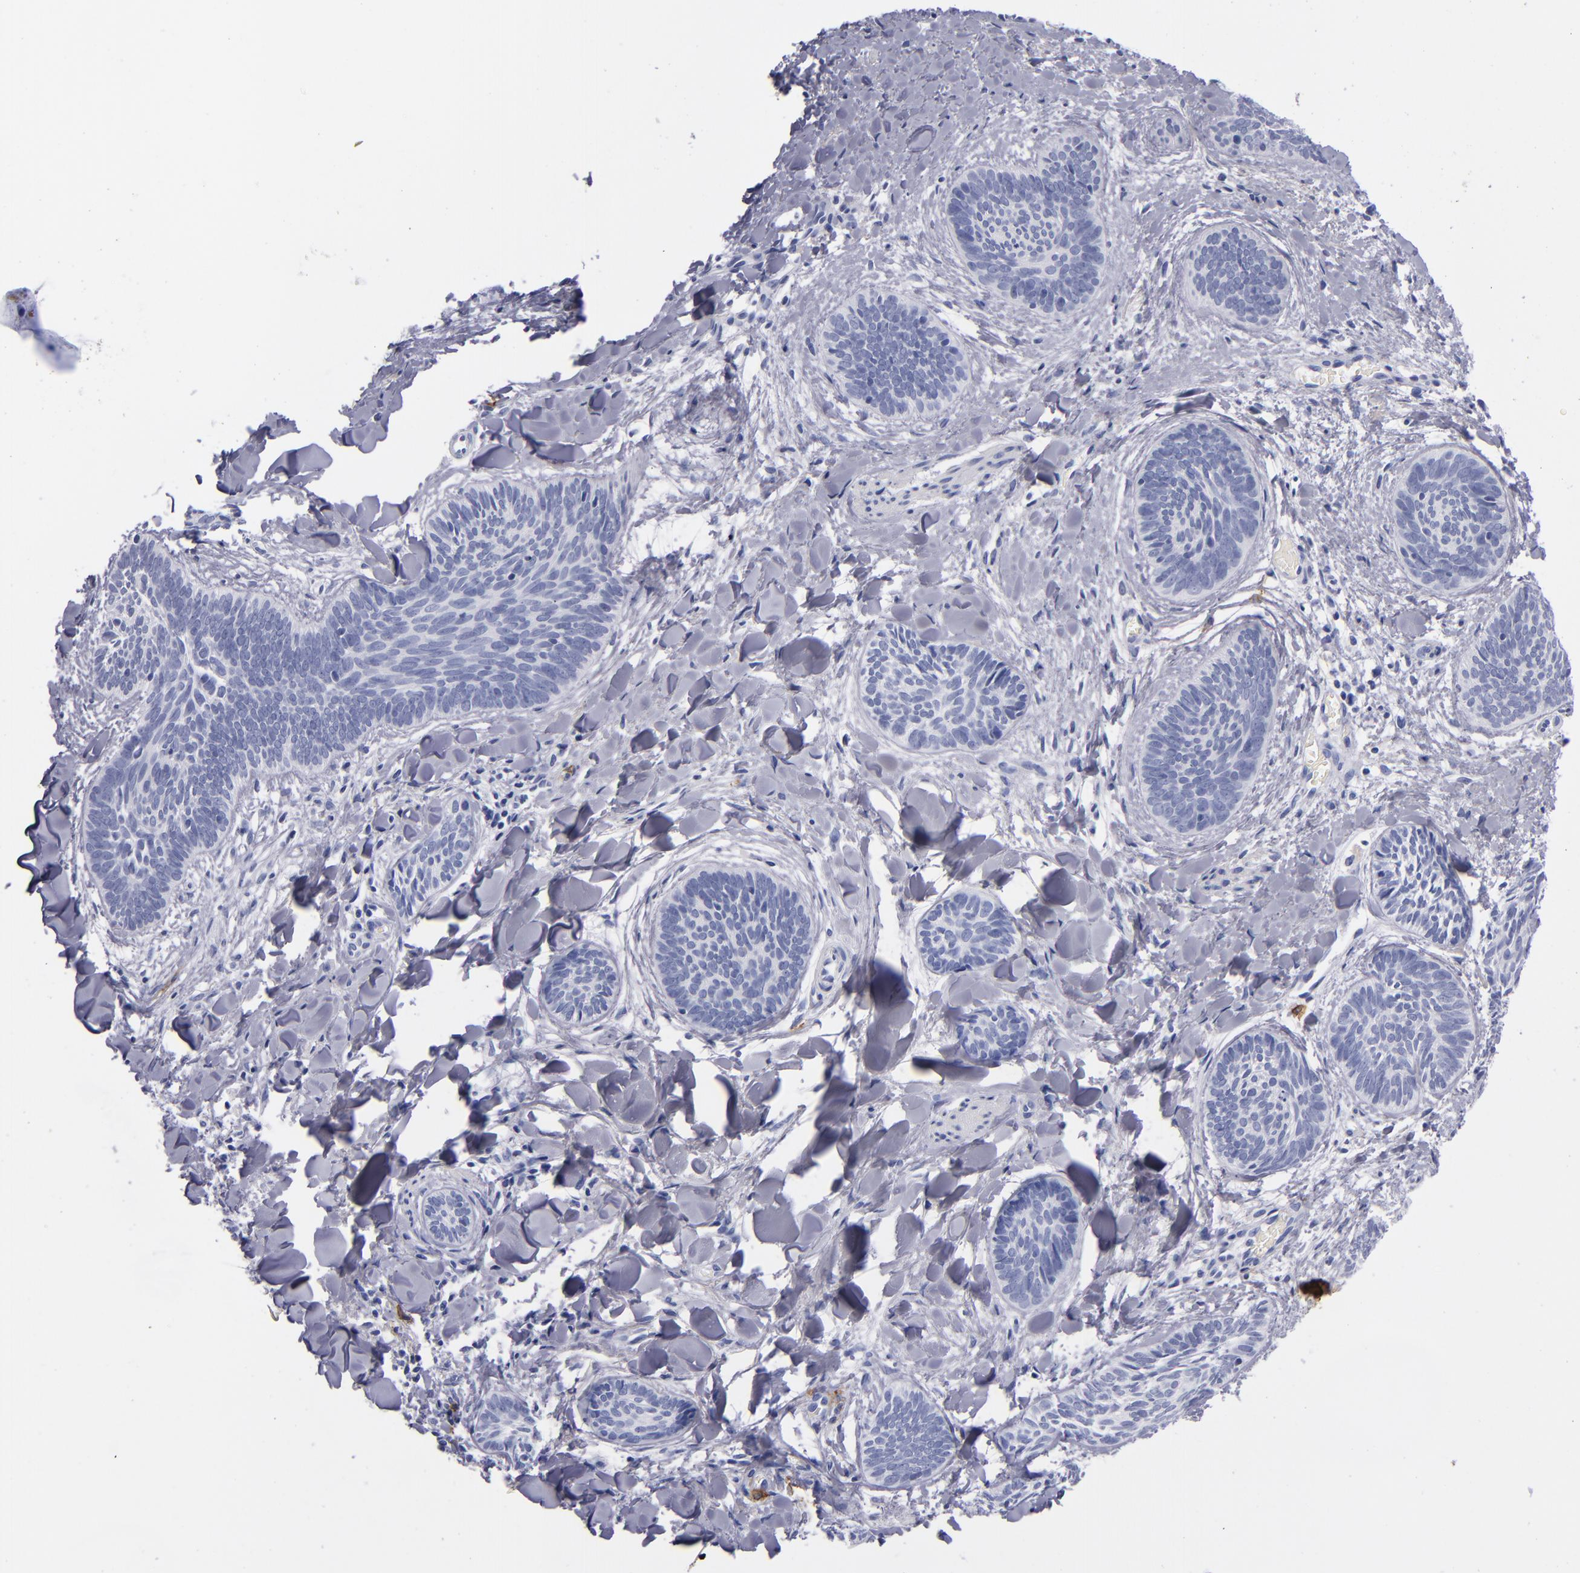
{"staining": {"intensity": "negative", "quantity": "none", "location": "none"}, "tissue": "skin cancer", "cell_type": "Tumor cells", "image_type": "cancer", "snomed": [{"axis": "morphology", "description": "Basal cell carcinoma"}, {"axis": "topography", "description": "Skin"}], "caption": "Image shows no significant protein positivity in tumor cells of skin cancer (basal cell carcinoma). The staining is performed using DAB (3,3'-diaminobenzidine) brown chromogen with nuclei counter-stained in using hematoxylin.", "gene": "CD38", "patient": {"sex": "female", "age": 81}}